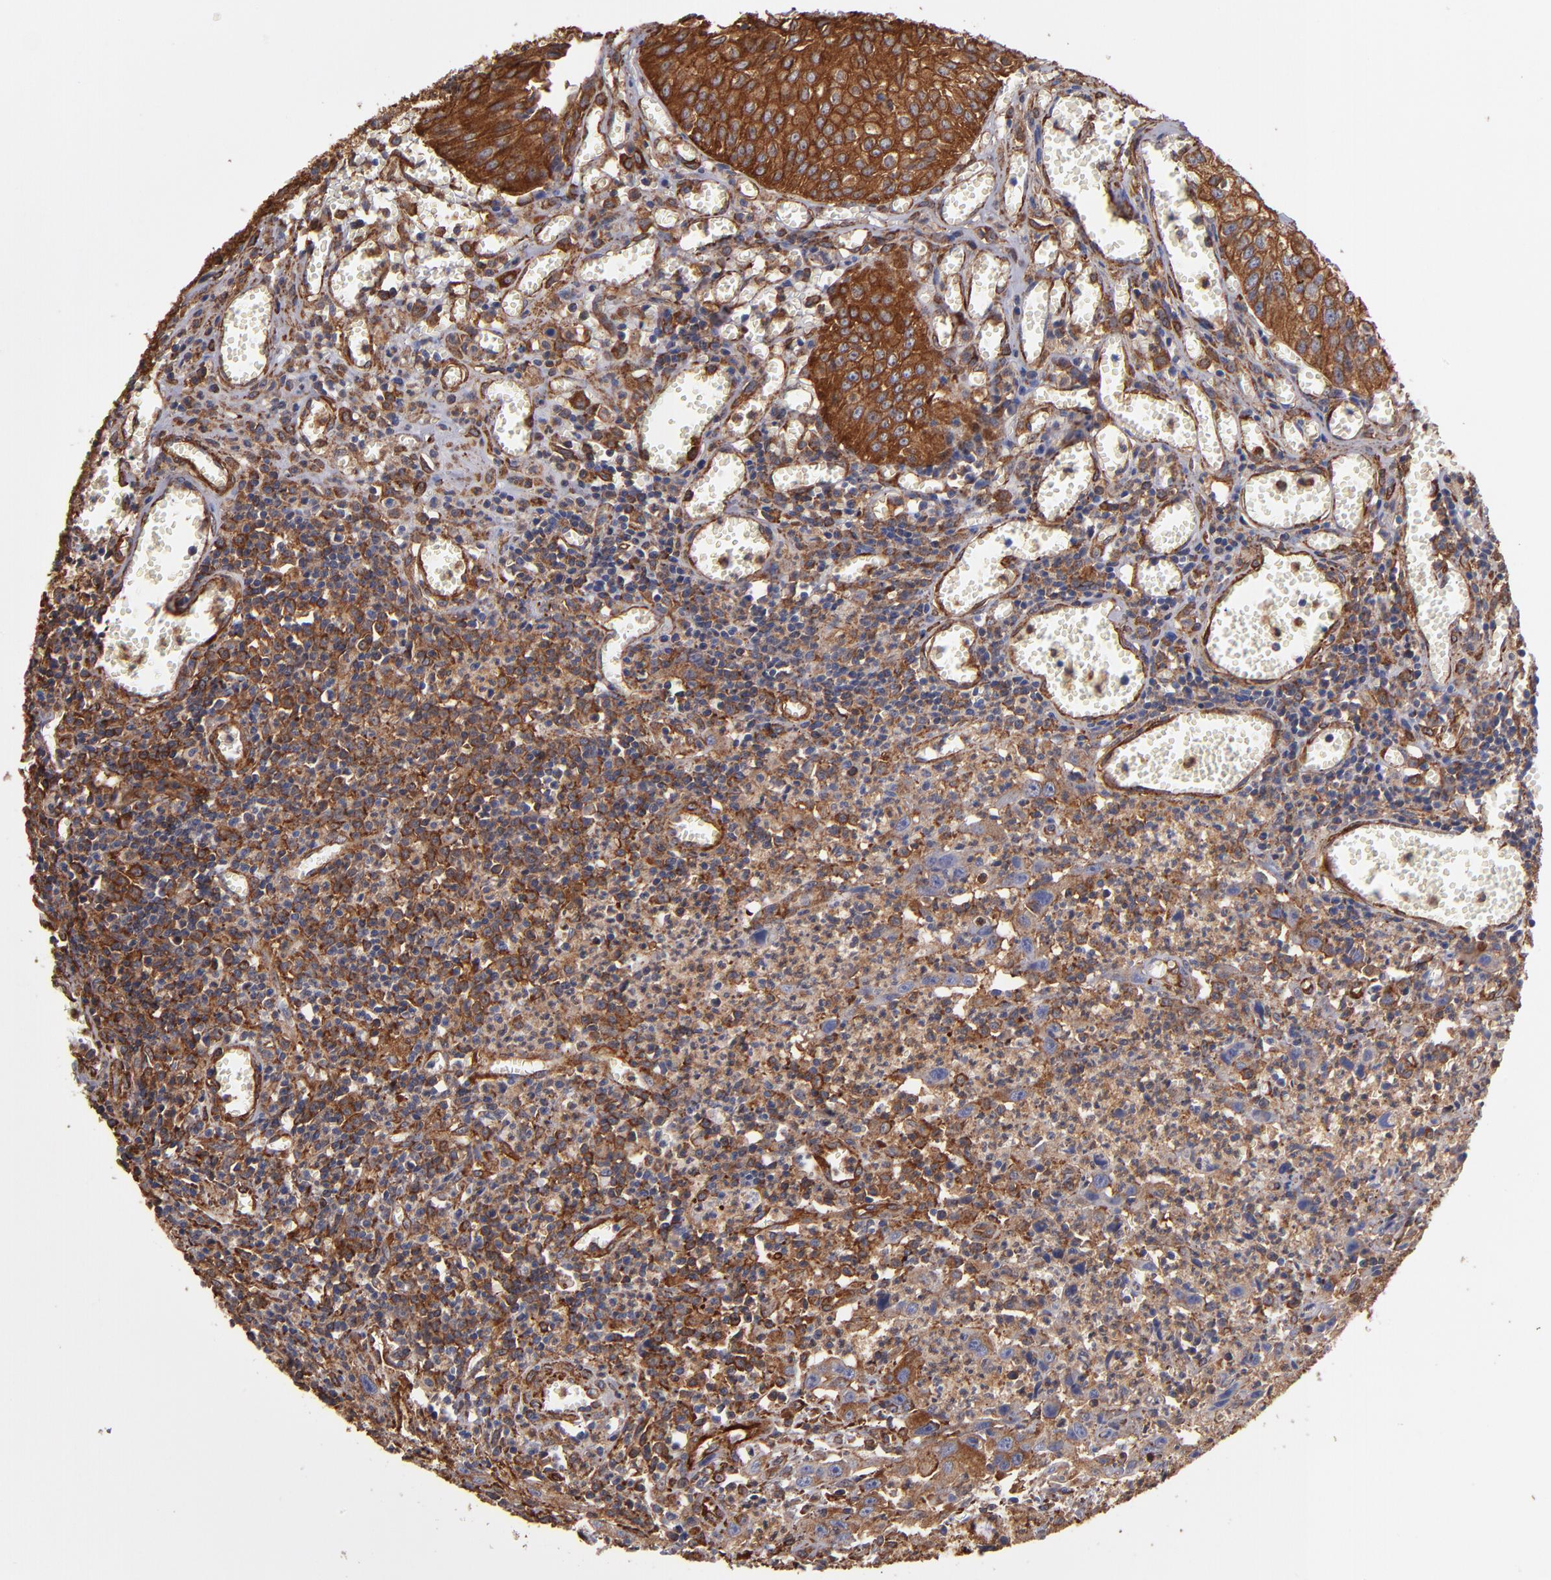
{"staining": {"intensity": "strong", "quantity": ">75%", "location": "cytoplasmic/membranous"}, "tissue": "urothelial cancer", "cell_type": "Tumor cells", "image_type": "cancer", "snomed": [{"axis": "morphology", "description": "Urothelial carcinoma, High grade"}, {"axis": "topography", "description": "Urinary bladder"}], "caption": "High-grade urothelial carcinoma tissue exhibits strong cytoplasmic/membranous staining in about >75% of tumor cells, visualized by immunohistochemistry.", "gene": "MVP", "patient": {"sex": "male", "age": 66}}